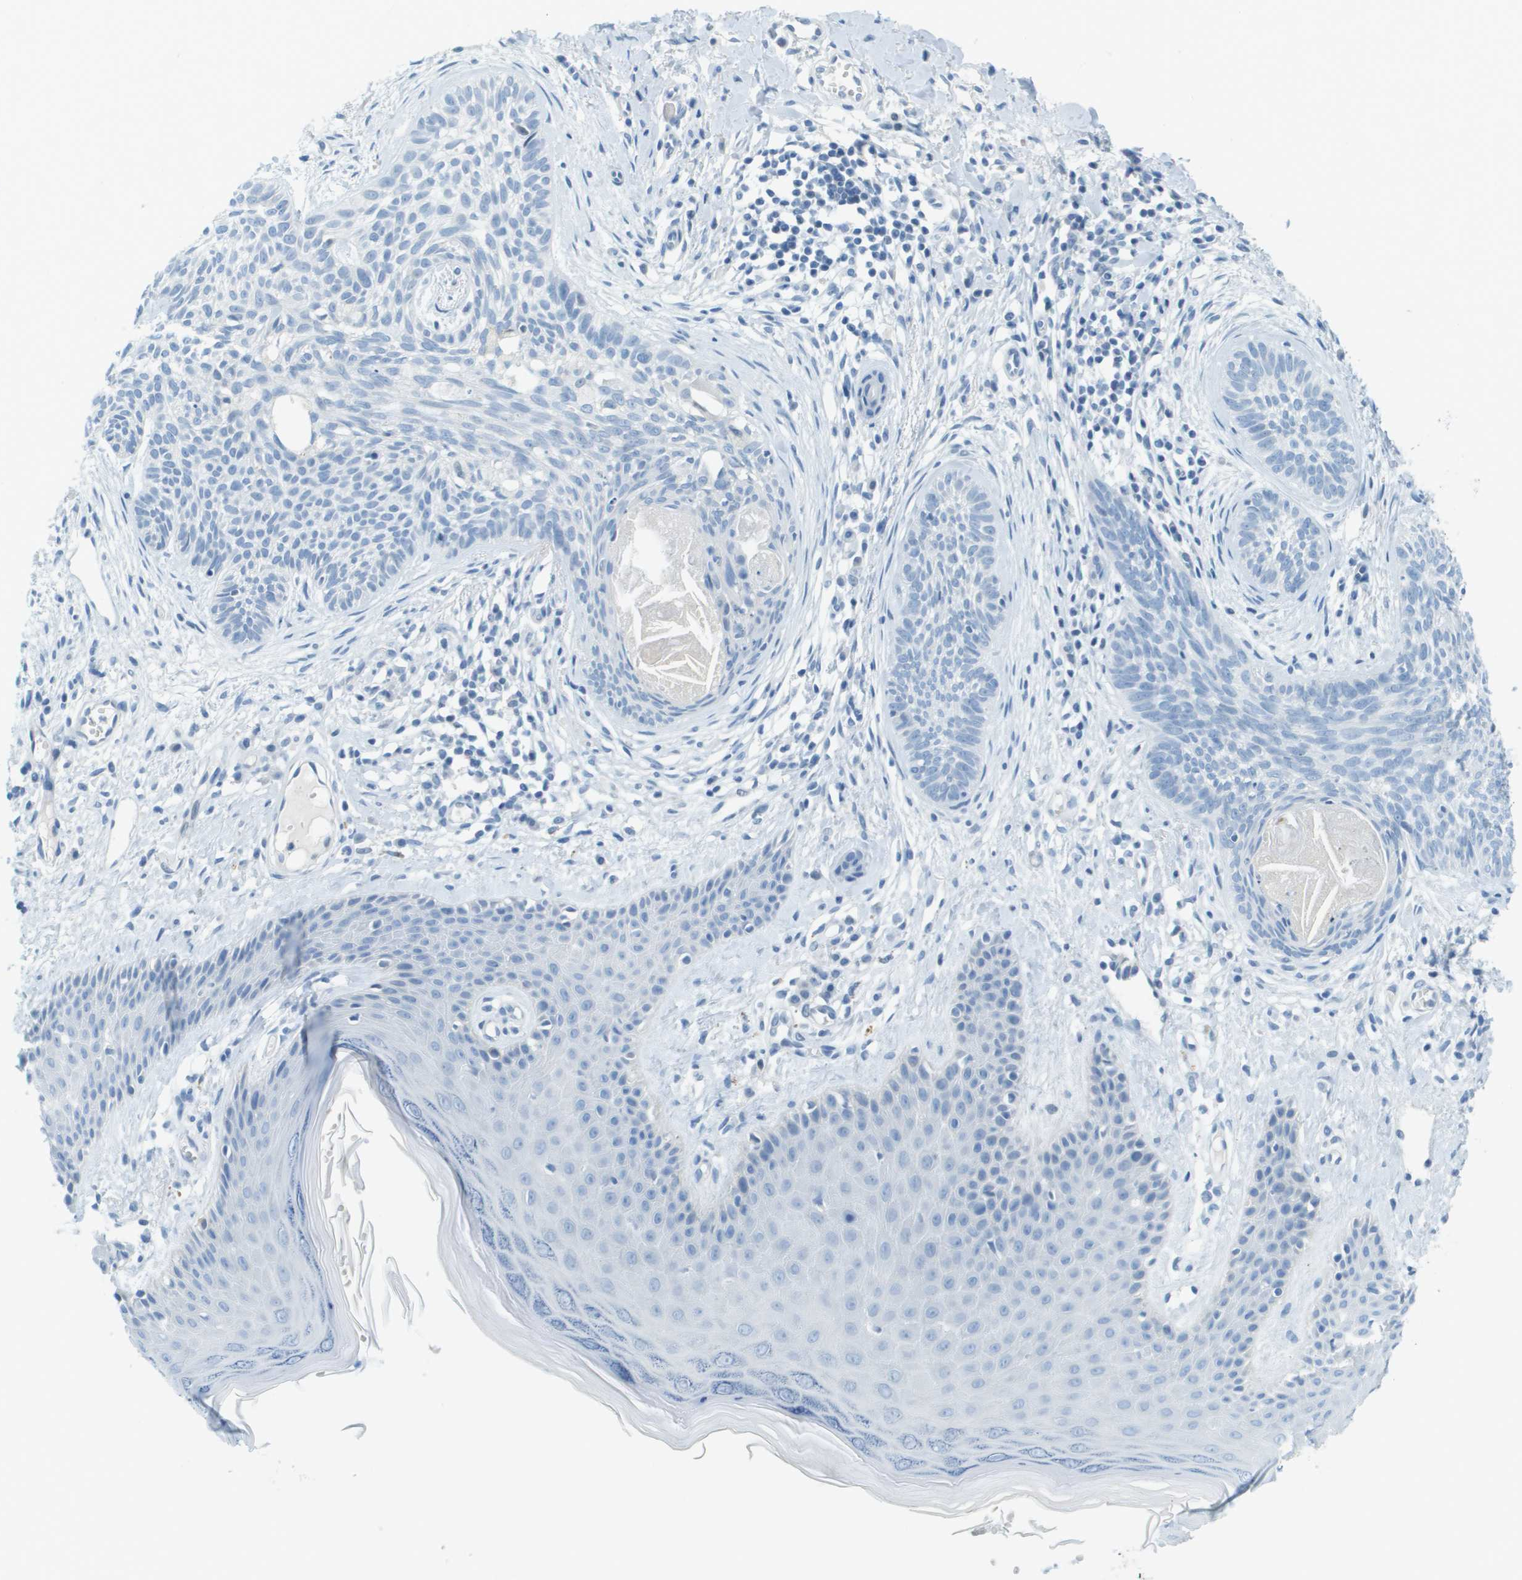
{"staining": {"intensity": "negative", "quantity": "none", "location": "none"}, "tissue": "skin cancer", "cell_type": "Tumor cells", "image_type": "cancer", "snomed": [{"axis": "morphology", "description": "Basal cell carcinoma"}, {"axis": "topography", "description": "Skin"}], "caption": "A photomicrograph of basal cell carcinoma (skin) stained for a protein reveals no brown staining in tumor cells. (DAB IHC, high magnification).", "gene": "CDHR2", "patient": {"sex": "female", "age": 59}}